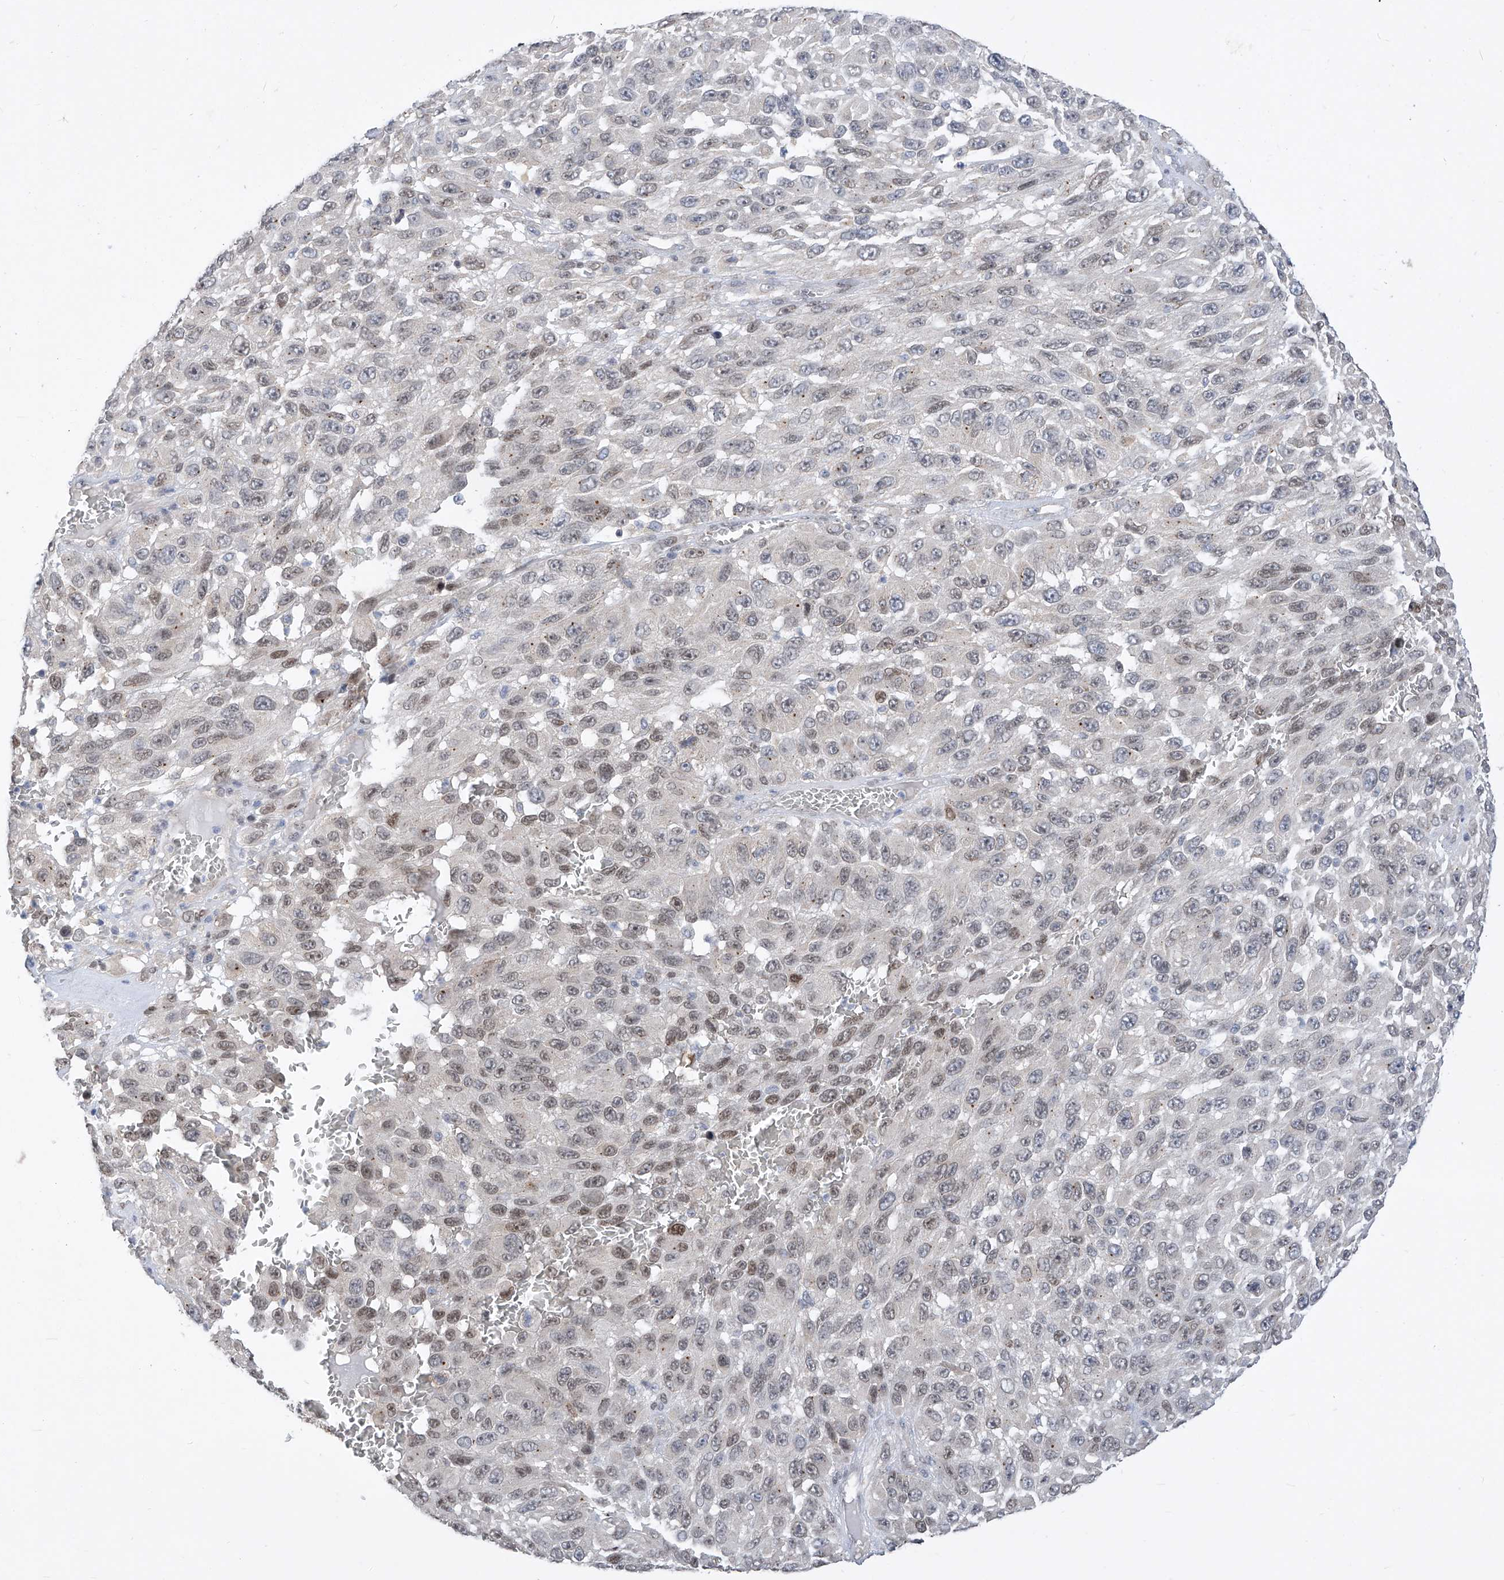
{"staining": {"intensity": "strong", "quantity": "<25%", "location": "nuclear"}, "tissue": "melanoma", "cell_type": "Tumor cells", "image_type": "cancer", "snomed": [{"axis": "morphology", "description": "Malignant melanoma, NOS"}, {"axis": "topography", "description": "Skin"}], "caption": "About <25% of tumor cells in malignant melanoma reveal strong nuclear protein positivity as visualized by brown immunohistochemical staining.", "gene": "CETN2", "patient": {"sex": "female", "age": 96}}